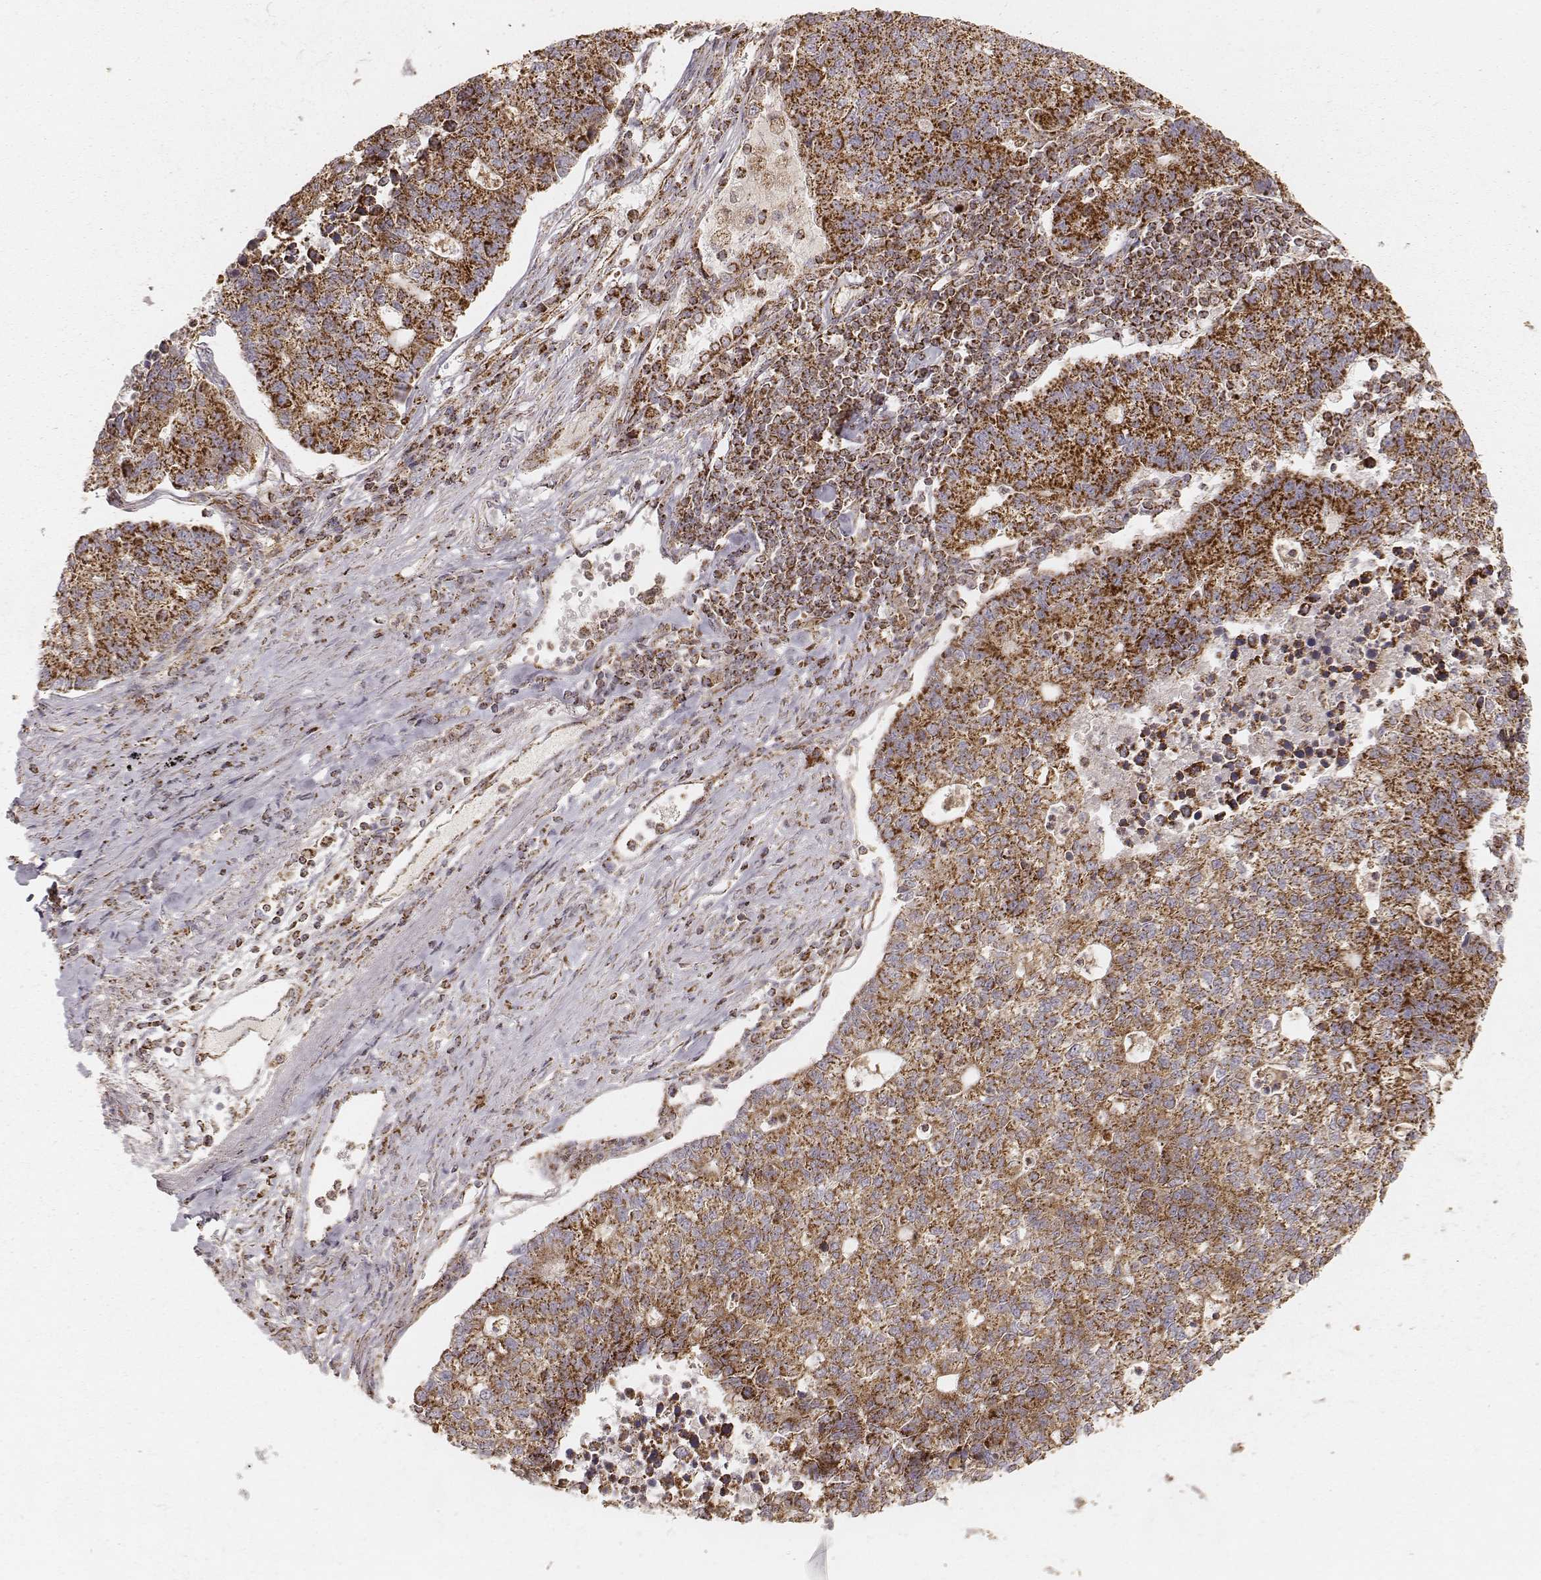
{"staining": {"intensity": "strong", "quantity": ">75%", "location": "cytoplasmic/membranous"}, "tissue": "lung cancer", "cell_type": "Tumor cells", "image_type": "cancer", "snomed": [{"axis": "morphology", "description": "Adenocarcinoma, NOS"}, {"axis": "topography", "description": "Lung"}], "caption": "An immunohistochemistry (IHC) image of neoplastic tissue is shown. Protein staining in brown shows strong cytoplasmic/membranous positivity in lung adenocarcinoma within tumor cells. (DAB IHC with brightfield microscopy, high magnification).", "gene": "CS", "patient": {"sex": "male", "age": 57}}